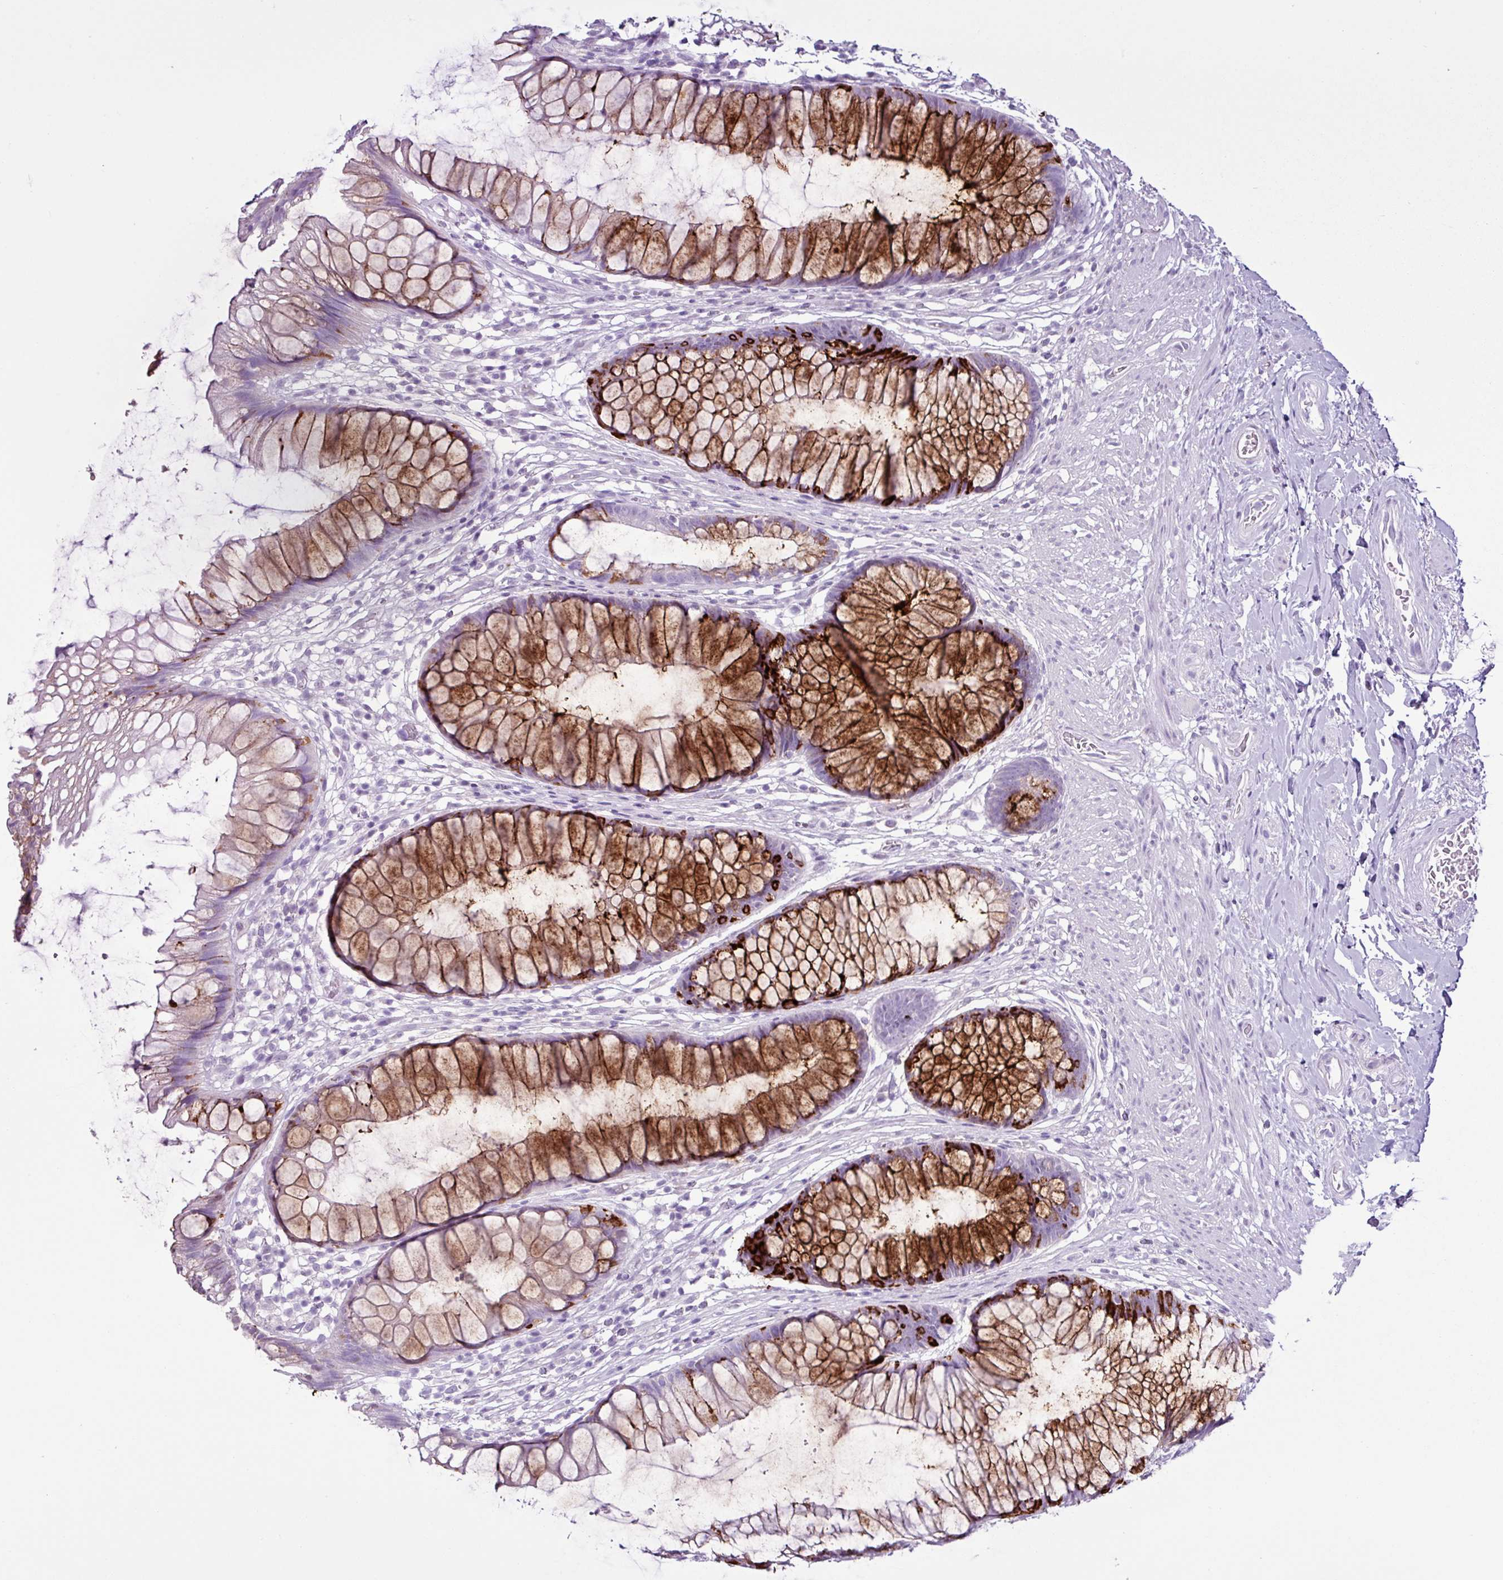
{"staining": {"intensity": "strong", "quantity": "25%-75%", "location": "cytoplasmic/membranous"}, "tissue": "rectum", "cell_type": "Glandular cells", "image_type": "normal", "snomed": [{"axis": "morphology", "description": "Normal tissue, NOS"}, {"axis": "topography", "description": "Smooth muscle"}, {"axis": "topography", "description": "Rectum"}], "caption": "Immunohistochemical staining of normal human rectum demonstrates high levels of strong cytoplasmic/membranous staining in about 25%-75% of glandular cells.", "gene": "PGR", "patient": {"sex": "male", "age": 53}}